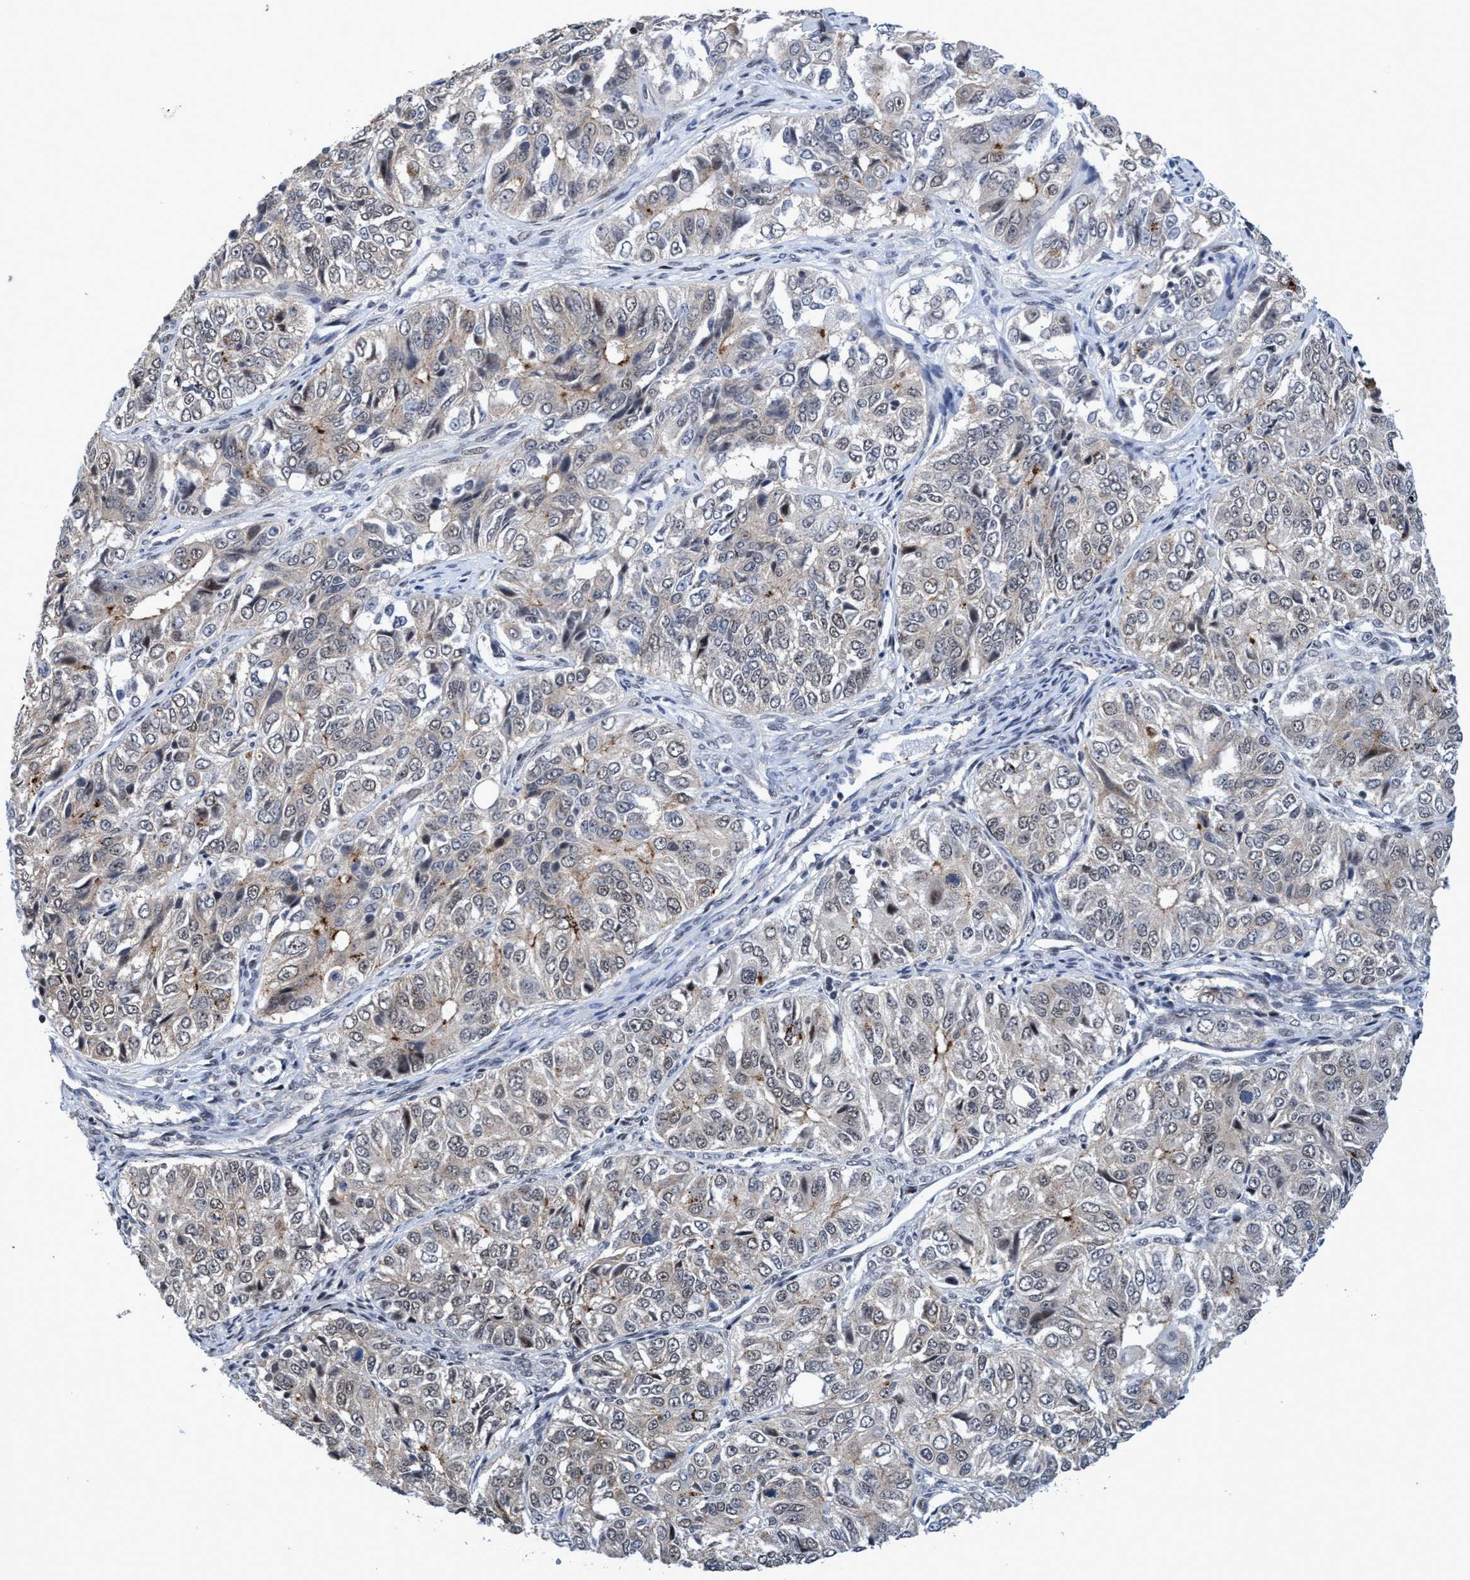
{"staining": {"intensity": "weak", "quantity": "<25%", "location": "cytoplasmic/membranous"}, "tissue": "ovarian cancer", "cell_type": "Tumor cells", "image_type": "cancer", "snomed": [{"axis": "morphology", "description": "Carcinoma, endometroid"}, {"axis": "topography", "description": "Ovary"}], "caption": "An immunohistochemistry (IHC) histopathology image of ovarian cancer is shown. There is no staining in tumor cells of ovarian cancer. (Brightfield microscopy of DAB (3,3'-diaminobenzidine) immunohistochemistry at high magnification).", "gene": "C9orf78", "patient": {"sex": "female", "age": 51}}